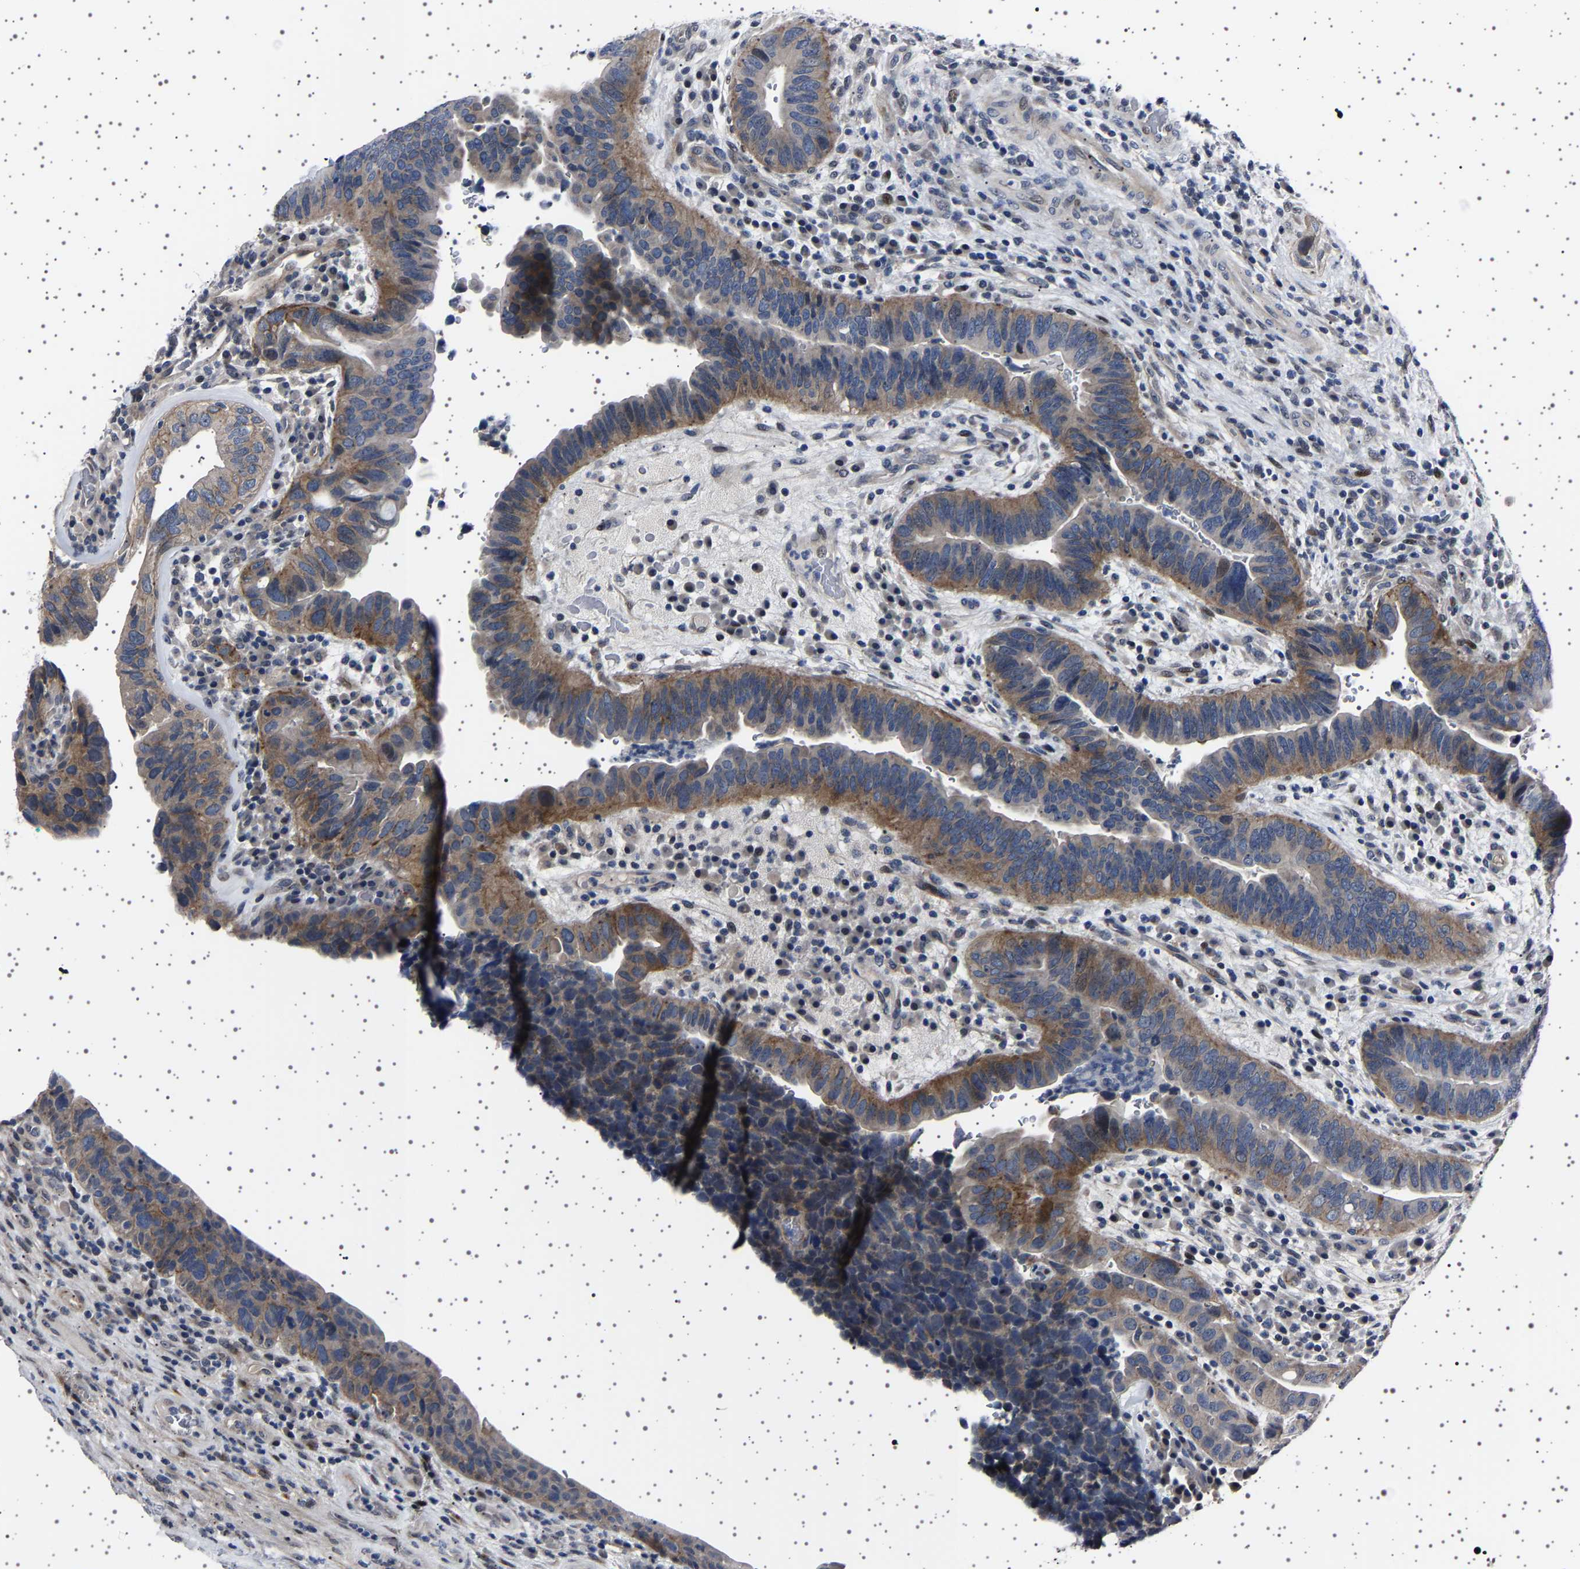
{"staining": {"intensity": "moderate", "quantity": ">75%", "location": "cytoplasmic/membranous"}, "tissue": "urothelial cancer", "cell_type": "Tumor cells", "image_type": "cancer", "snomed": [{"axis": "morphology", "description": "Urothelial carcinoma, High grade"}, {"axis": "topography", "description": "Urinary bladder"}], "caption": "Protein staining of urothelial carcinoma (high-grade) tissue demonstrates moderate cytoplasmic/membranous positivity in about >75% of tumor cells. The protein of interest is shown in brown color, while the nuclei are stained blue.", "gene": "PAK5", "patient": {"sex": "female", "age": 82}}